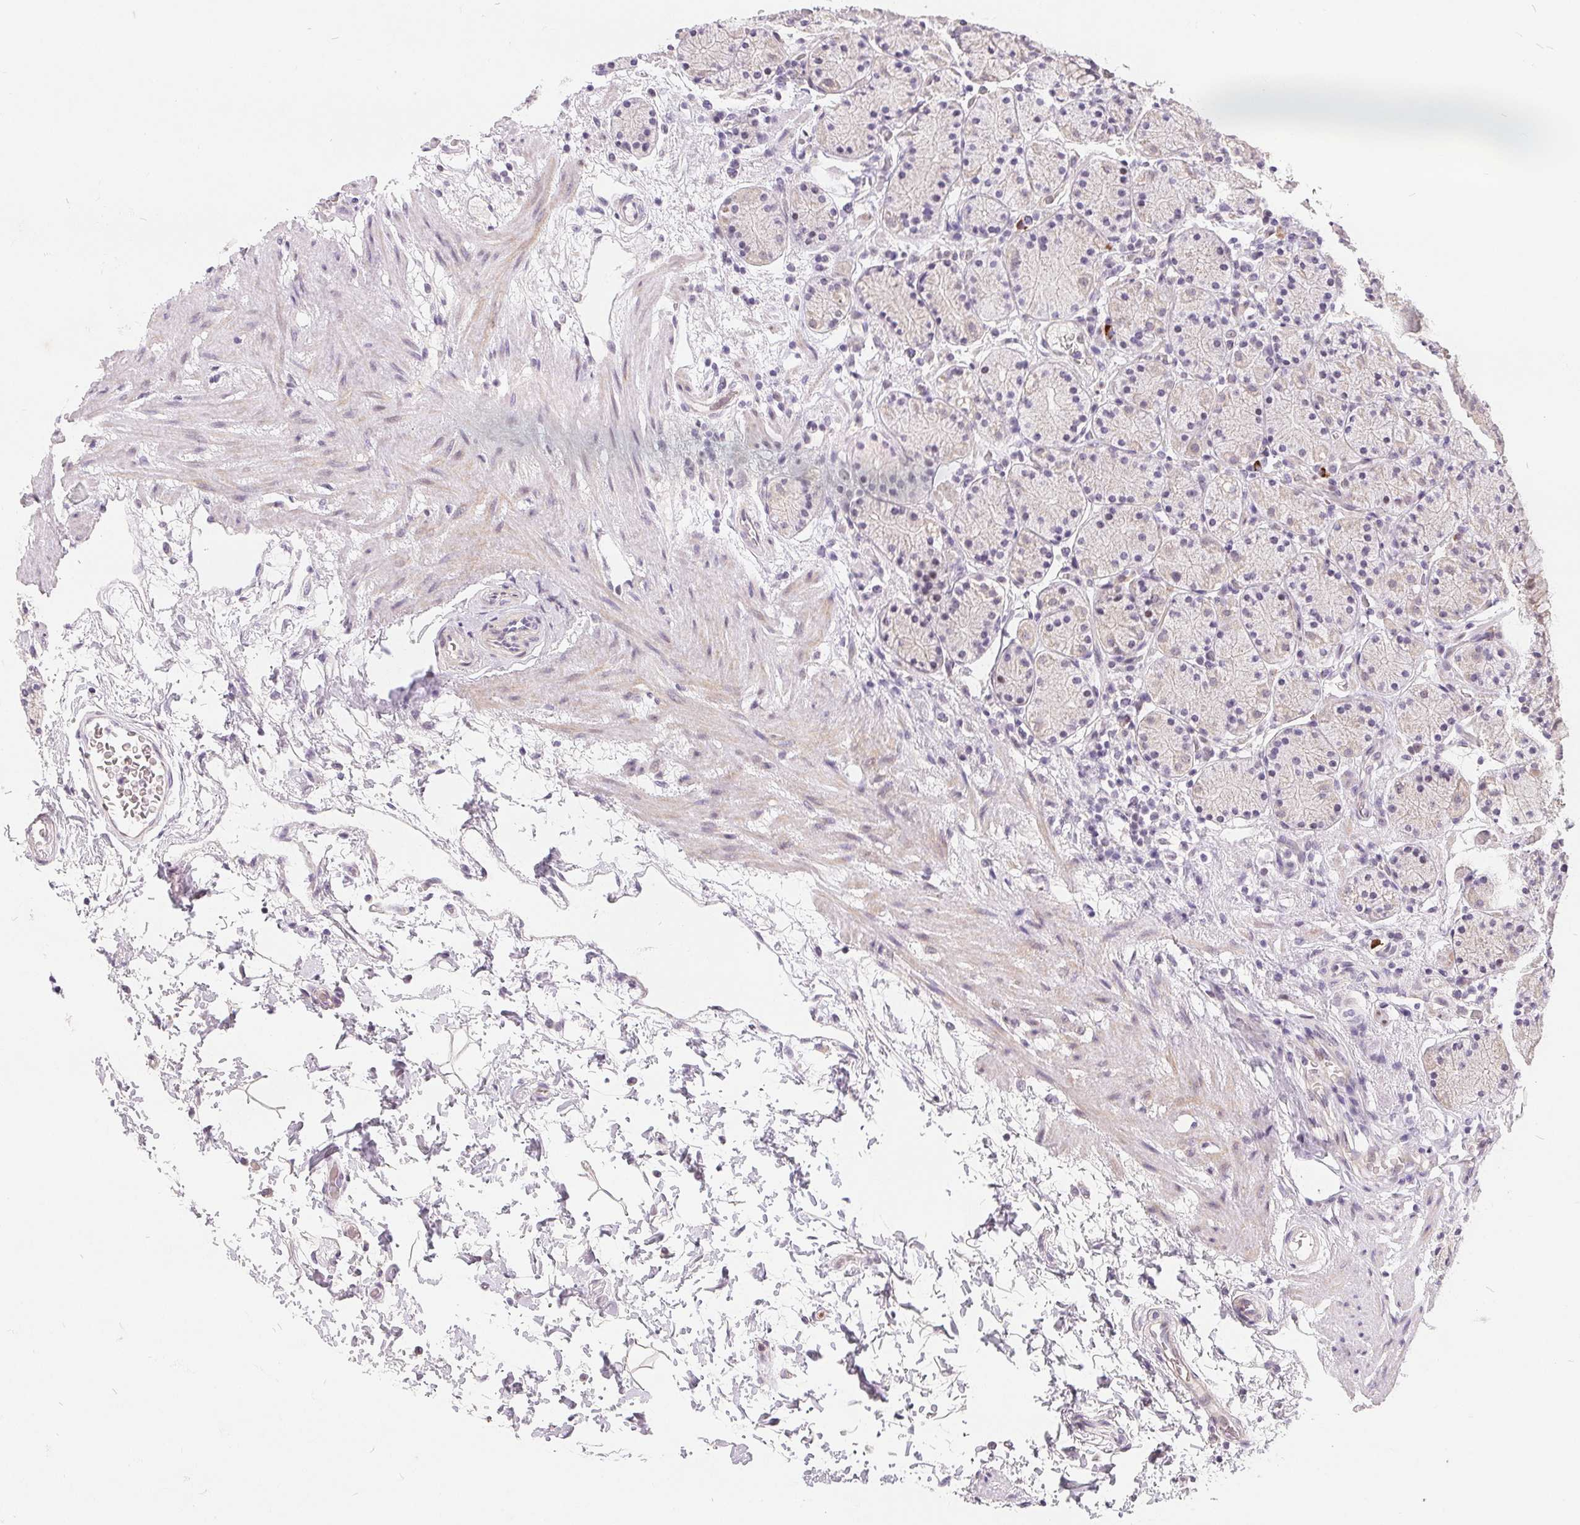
{"staining": {"intensity": "moderate", "quantity": "<25%", "location": "cytoplasmic/membranous,nuclear"}, "tissue": "stomach", "cell_type": "Glandular cells", "image_type": "normal", "snomed": [{"axis": "morphology", "description": "Normal tissue, NOS"}, {"axis": "topography", "description": "Stomach, upper"}, {"axis": "topography", "description": "Stomach"}], "caption": "Immunohistochemical staining of unremarkable human stomach demonstrates low levels of moderate cytoplasmic/membranous,nuclear positivity in approximately <25% of glandular cells. Nuclei are stained in blue.", "gene": "NRG2", "patient": {"sex": "male", "age": 62}}